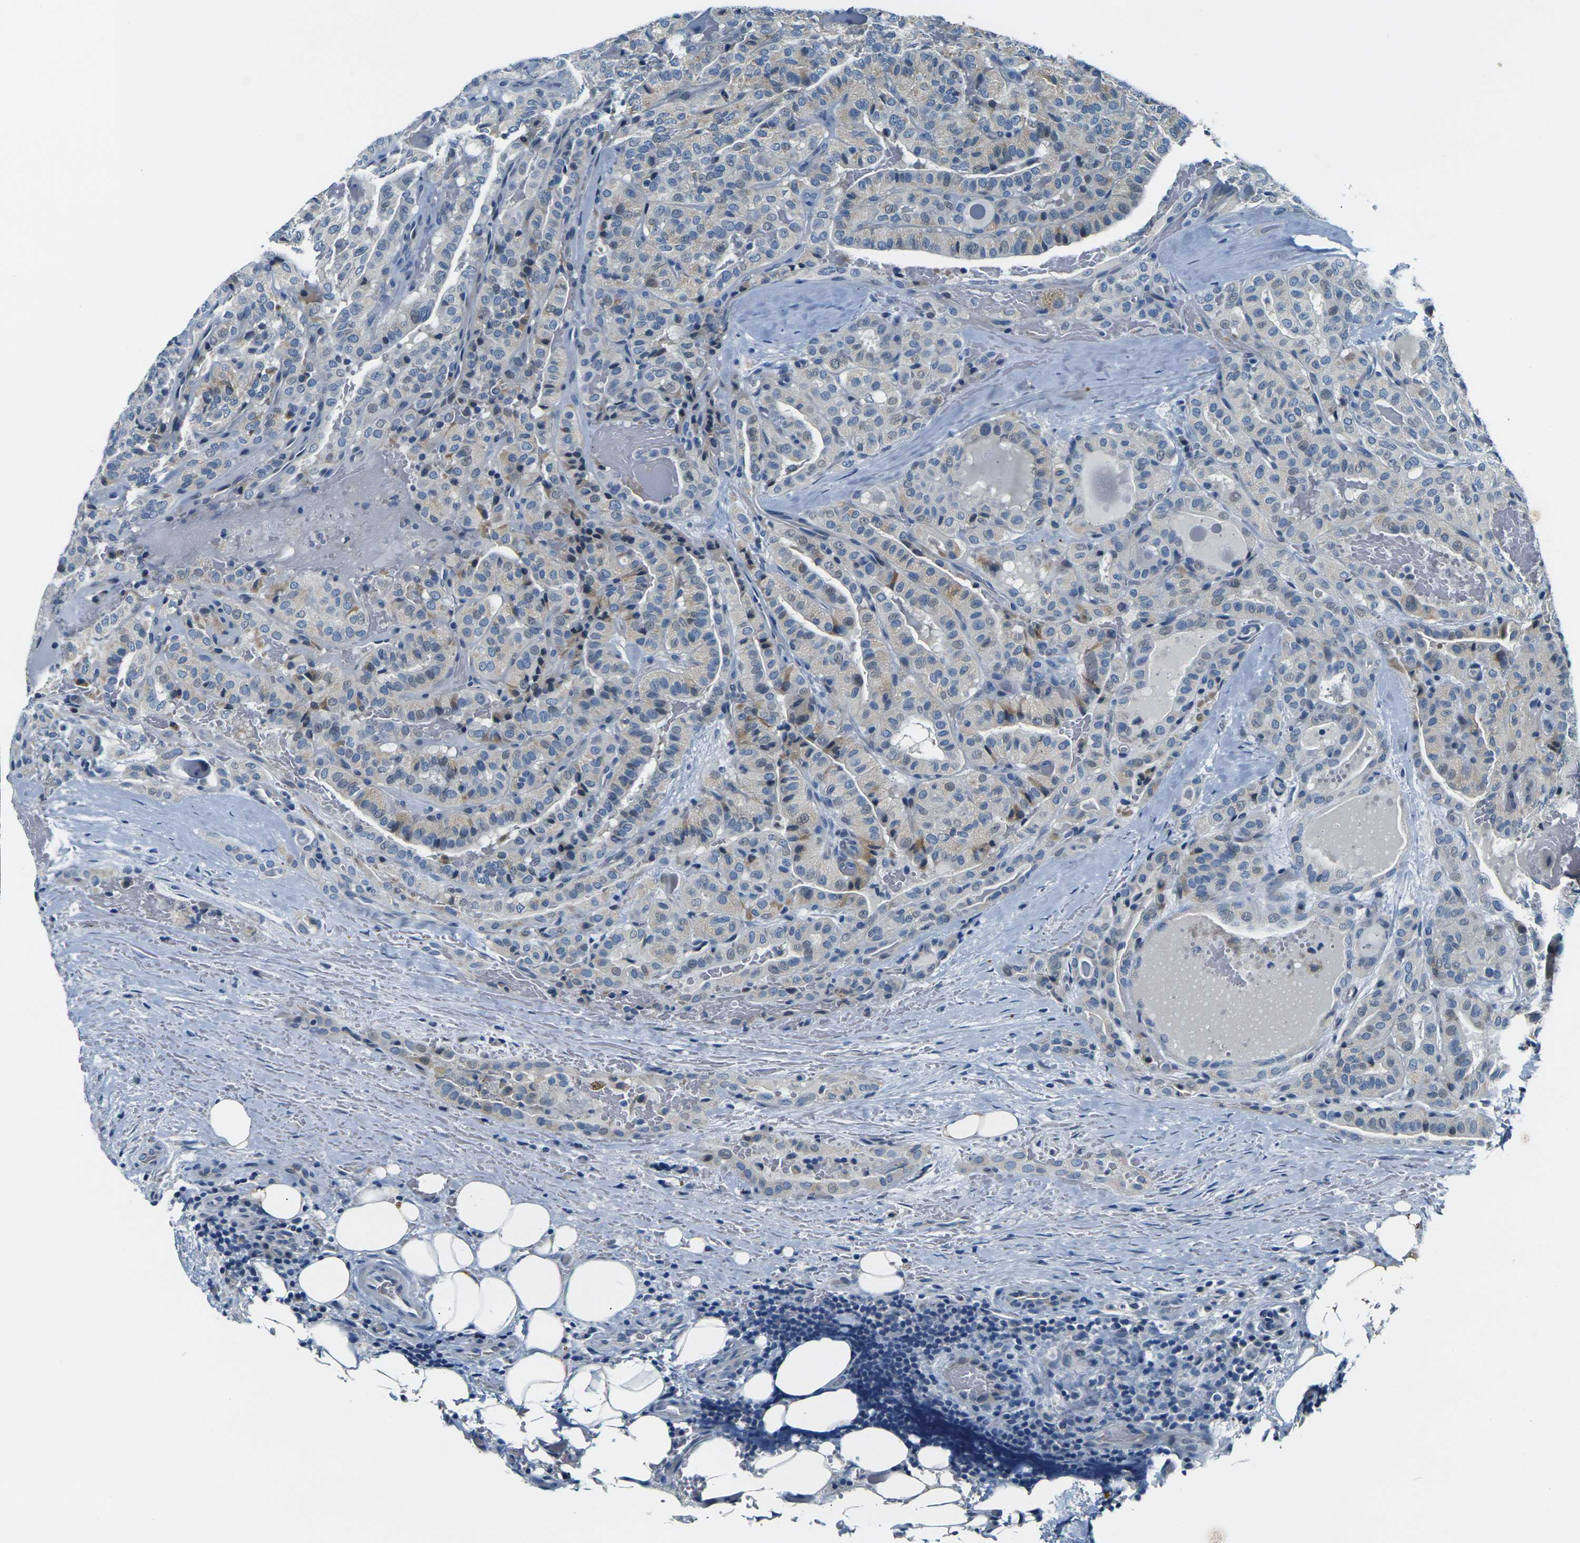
{"staining": {"intensity": "weak", "quantity": "<25%", "location": "cytoplasmic/membranous"}, "tissue": "head and neck cancer", "cell_type": "Tumor cells", "image_type": "cancer", "snomed": [{"axis": "morphology", "description": "Squamous cell carcinoma, NOS"}, {"axis": "topography", "description": "Oral tissue"}, {"axis": "topography", "description": "Head-Neck"}], "caption": "A high-resolution photomicrograph shows immunohistochemistry staining of head and neck cancer, which displays no significant positivity in tumor cells.", "gene": "SHISAL2B", "patient": {"sex": "female", "age": 50}}